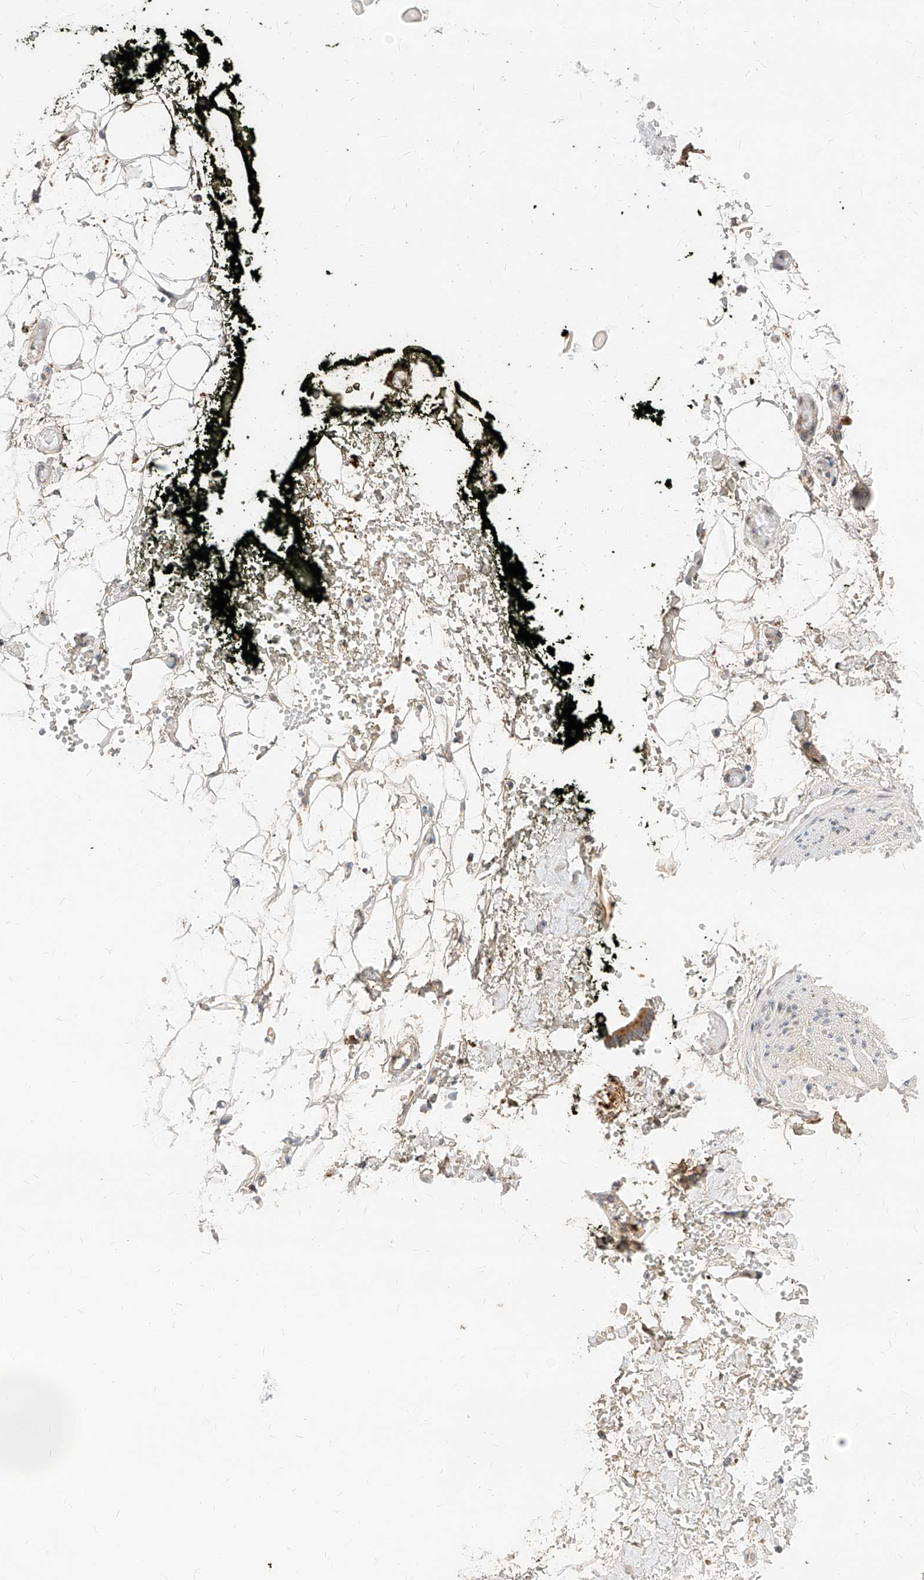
{"staining": {"intensity": "weak", "quantity": "25%-75%", "location": "cytoplasmic/membranous"}, "tissue": "adipose tissue", "cell_type": "Adipocytes", "image_type": "normal", "snomed": [{"axis": "morphology", "description": "Normal tissue, NOS"}, {"axis": "morphology", "description": "Adenocarcinoma, NOS"}, {"axis": "topography", "description": "Pancreas"}, {"axis": "topography", "description": "Peripheral nerve tissue"}], "caption": "Protein staining of benign adipose tissue demonstrates weak cytoplasmic/membranous staining in approximately 25%-75% of adipocytes.", "gene": "OSGEPL1", "patient": {"sex": "male", "age": 59}}